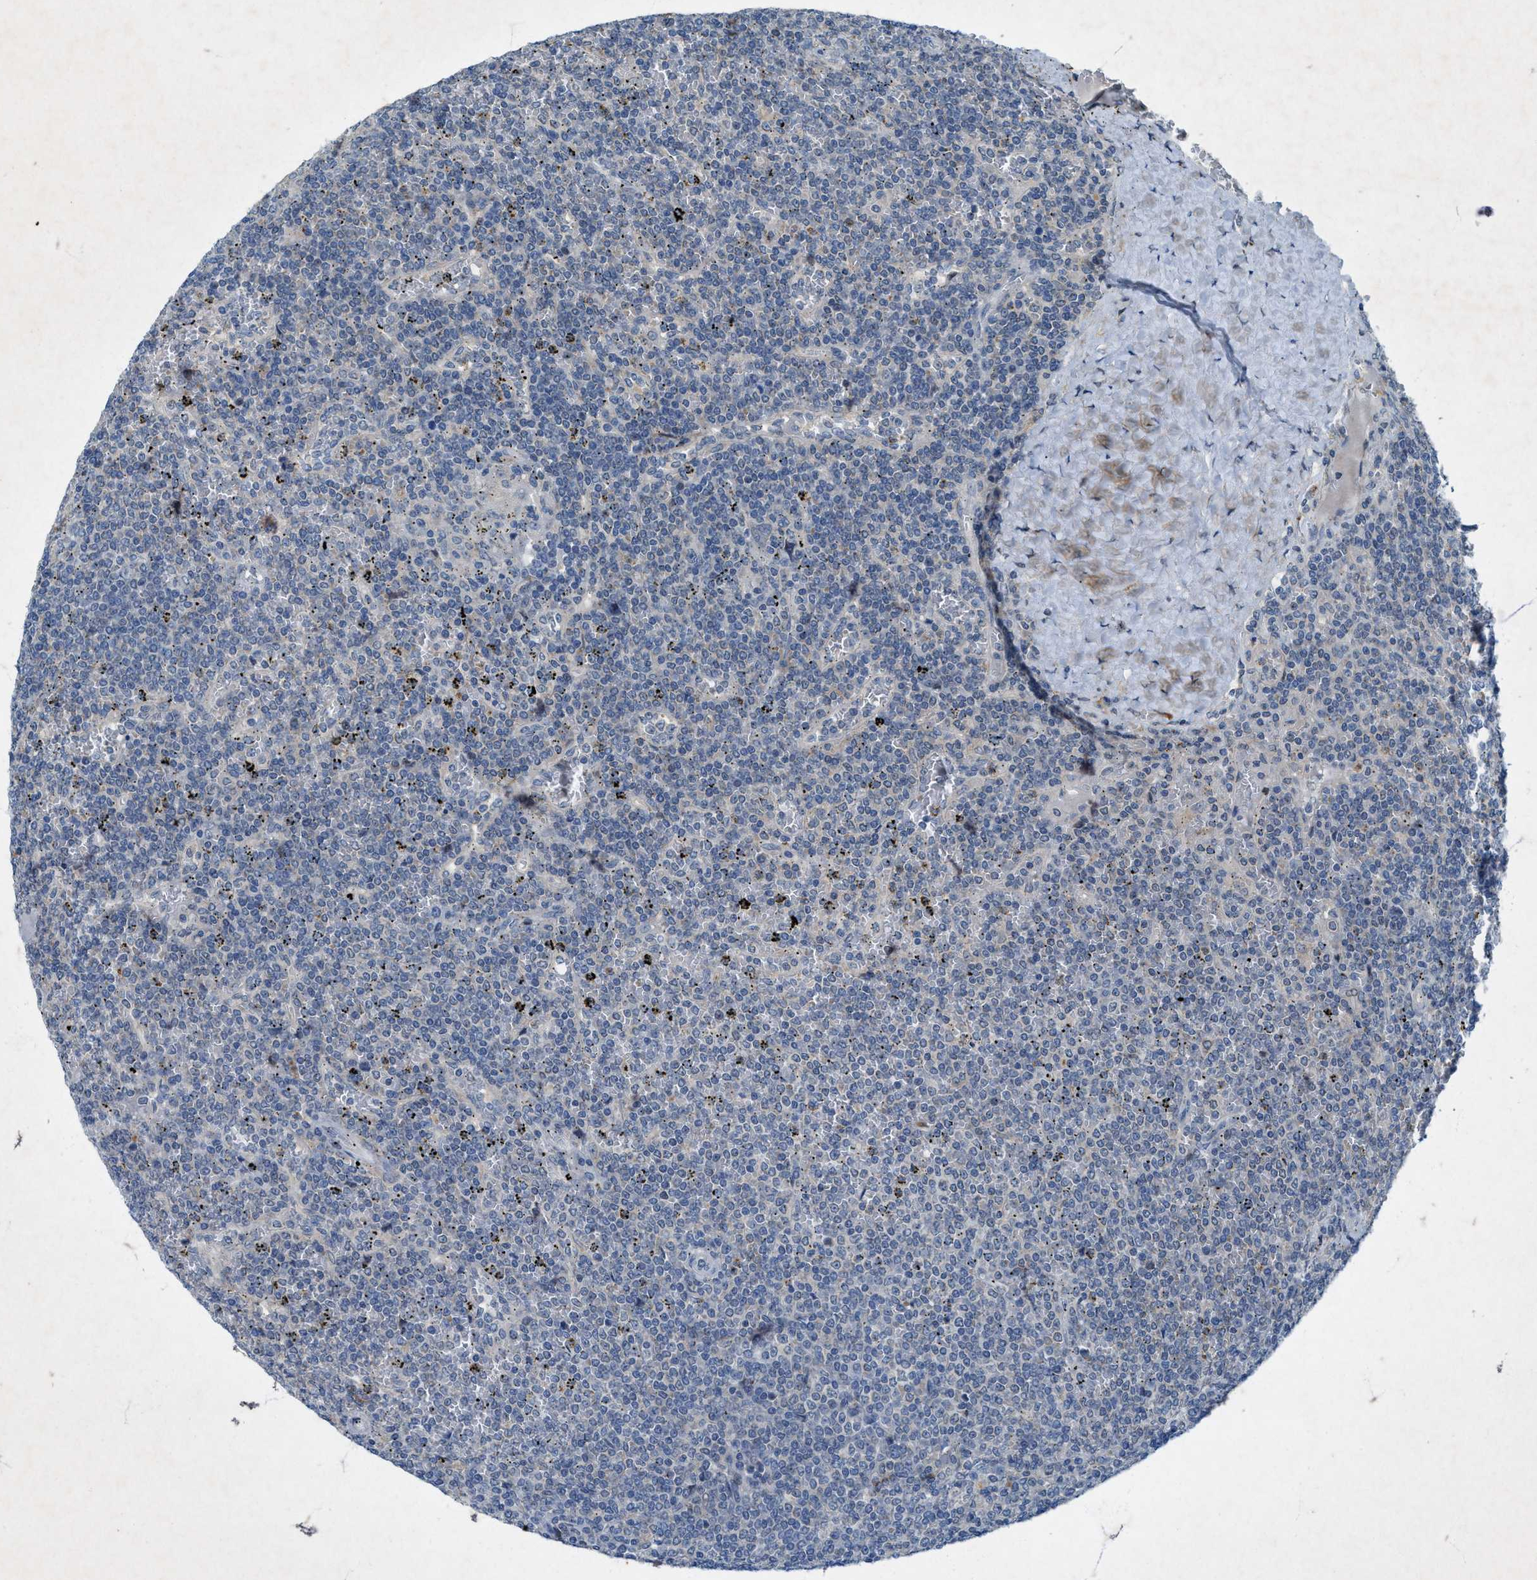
{"staining": {"intensity": "negative", "quantity": "none", "location": "none"}, "tissue": "lymphoma", "cell_type": "Tumor cells", "image_type": "cancer", "snomed": [{"axis": "morphology", "description": "Malignant lymphoma, non-Hodgkin's type, Low grade"}, {"axis": "topography", "description": "Spleen"}], "caption": "The IHC micrograph has no significant positivity in tumor cells of low-grade malignant lymphoma, non-Hodgkin's type tissue.", "gene": "URGCP", "patient": {"sex": "female", "age": 19}}